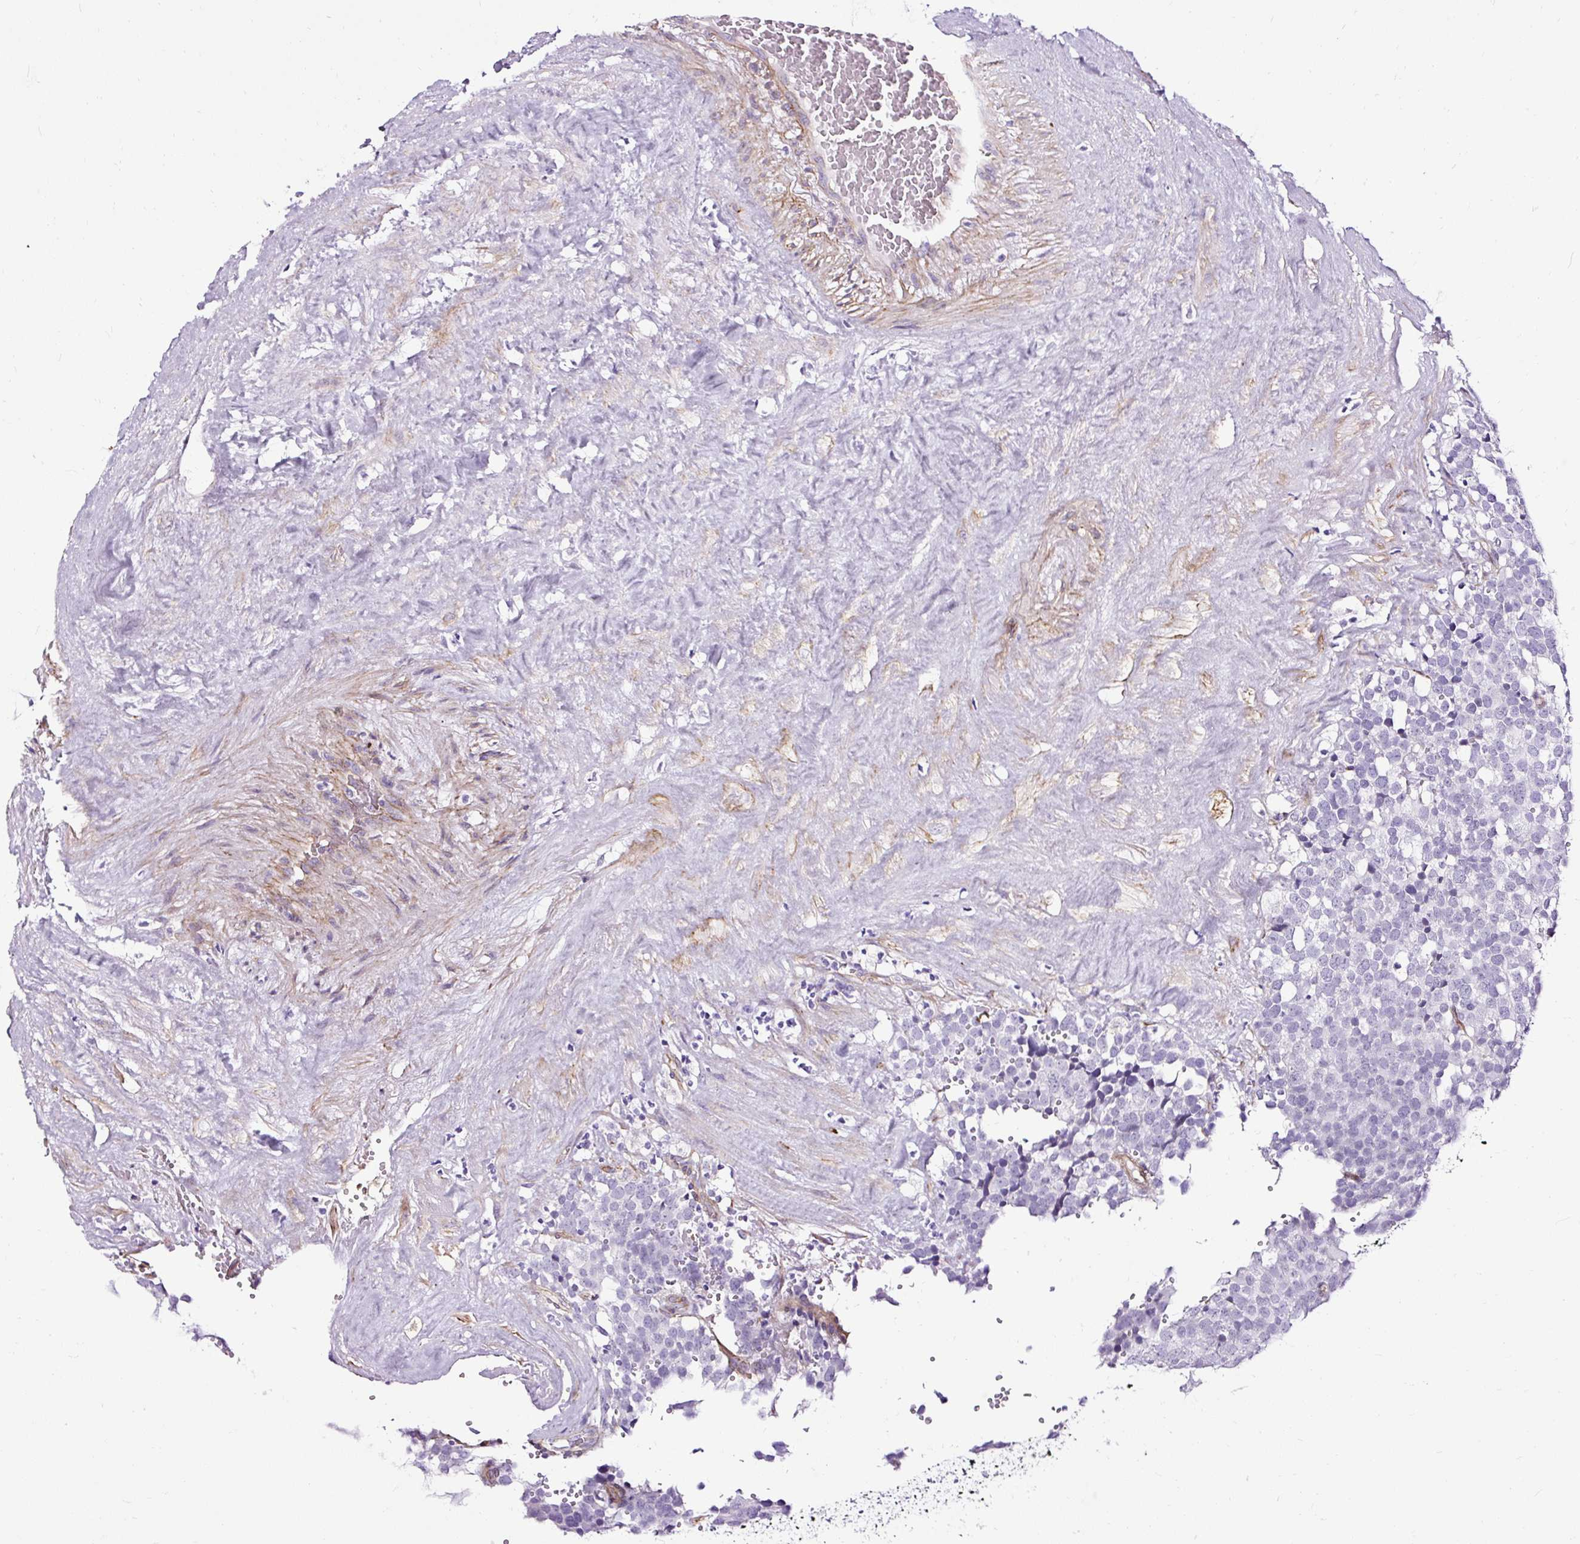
{"staining": {"intensity": "negative", "quantity": "none", "location": "none"}, "tissue": "testis cancer", "cell_type": "Tumor cells", "image_type": "cancer", "snomed": [{"axis": "morphology", "description": "Seminoma, NOS"}, {"axis": "topography", "description": "Testis"}], "caption": "This is an immunohistochemistry (IHC) image of human testis cancer (seminoma). There is no positivity in tumor cells.", "gene": "SLC7A8", "patient": {"sex": "male", "age": 71}}